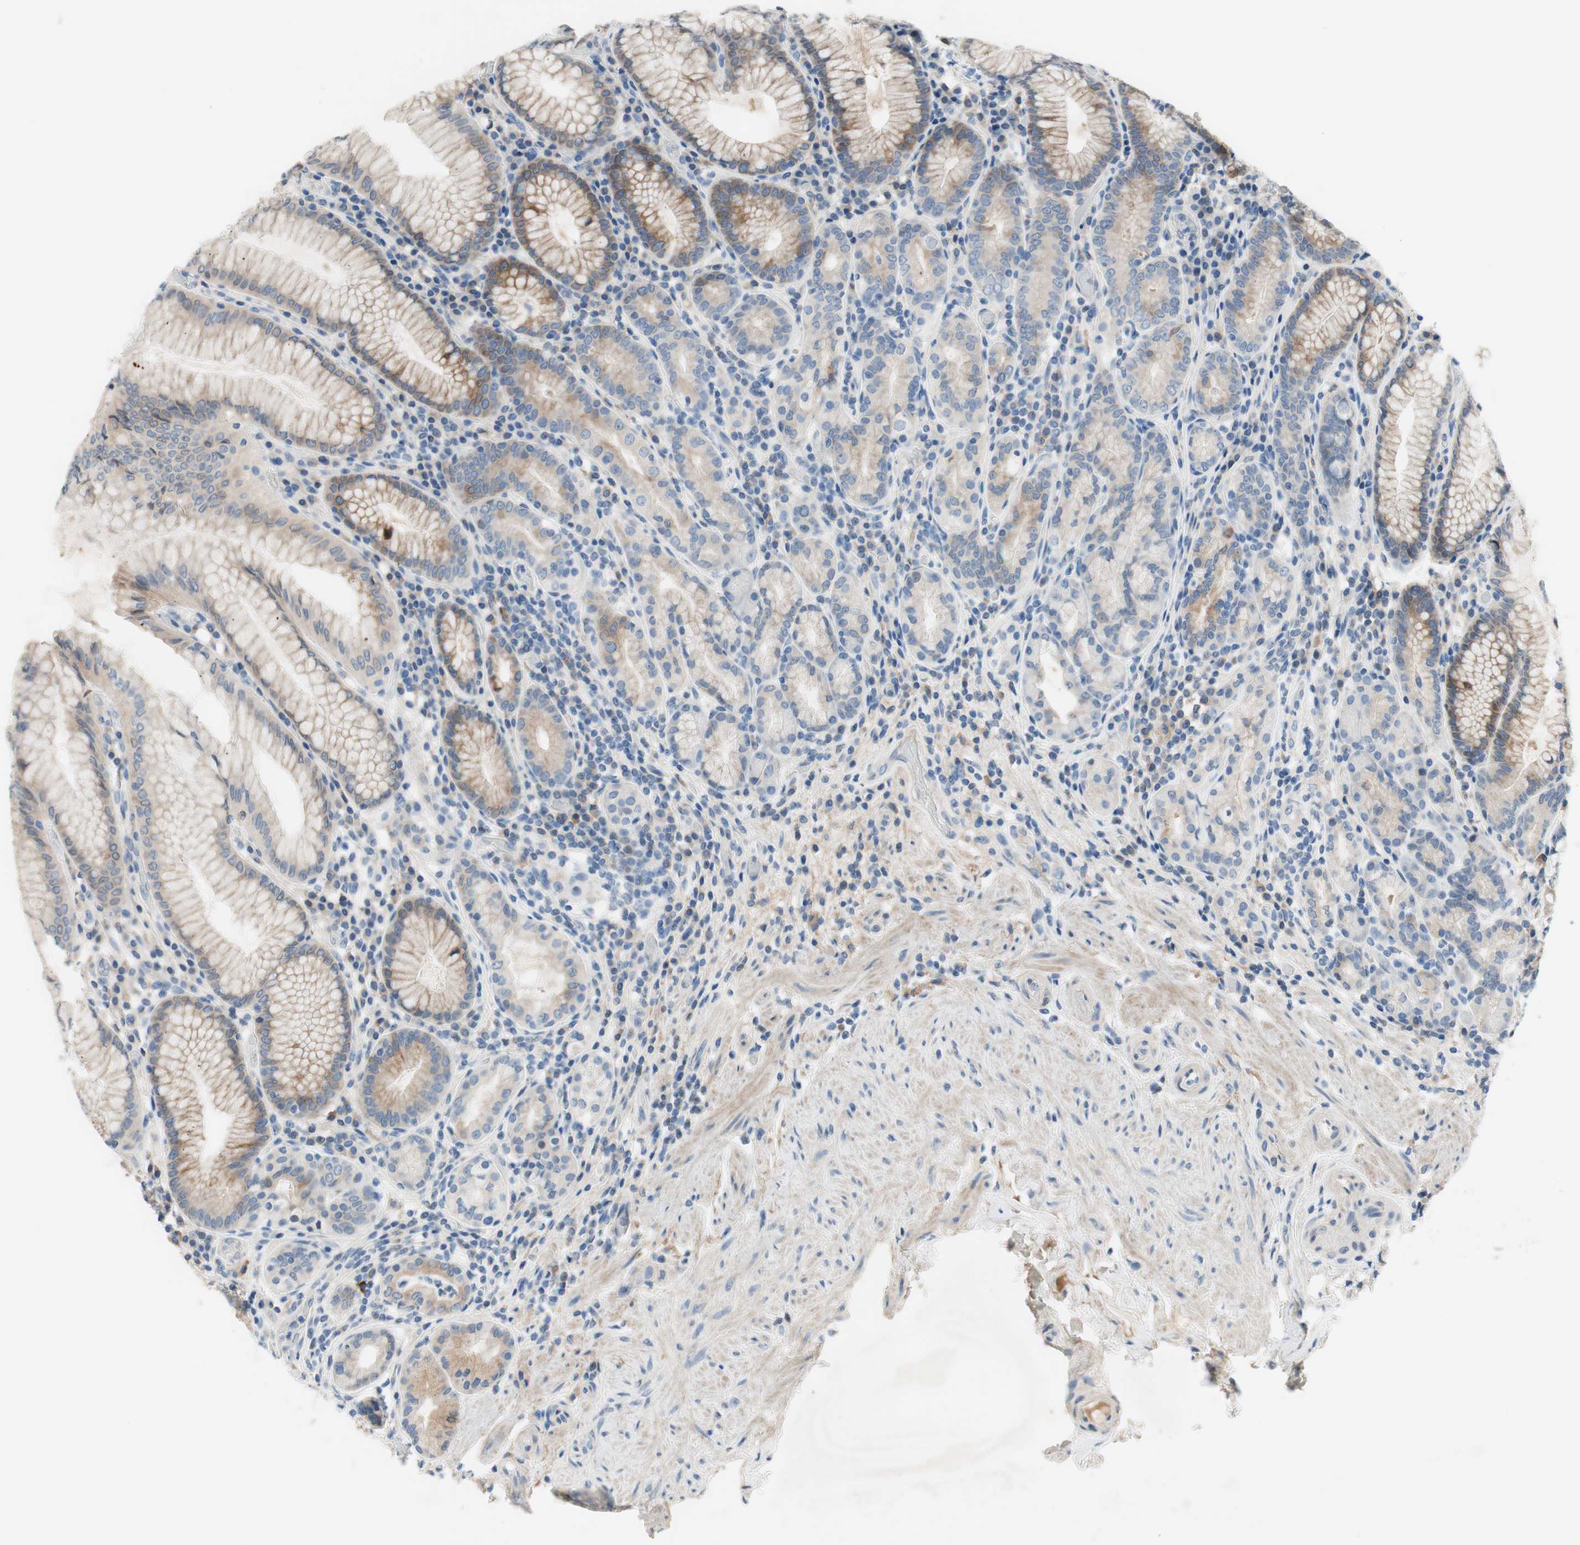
{"staining": {"intensity": "strong", "quantity": "25%-75%", "location": "cytoplasmic/membranous"}, "tissue": "stomach", "cell_type": "Glandular cells", "image_type": "normal", "snomed": [{"axis": "morphology", "description": "Normal tissue, NOS"}, {"axis": "topography", "description": "Stomach, lower"}], "caption": "Strong cytoplasmic/membranous expression for a protein is present in approximately 25%-75% of glandular cells of normal stomach using immunohistochemistry (IHC).", "gene": "FDFT1", "patient": {"sex": "female", "age": 76}}